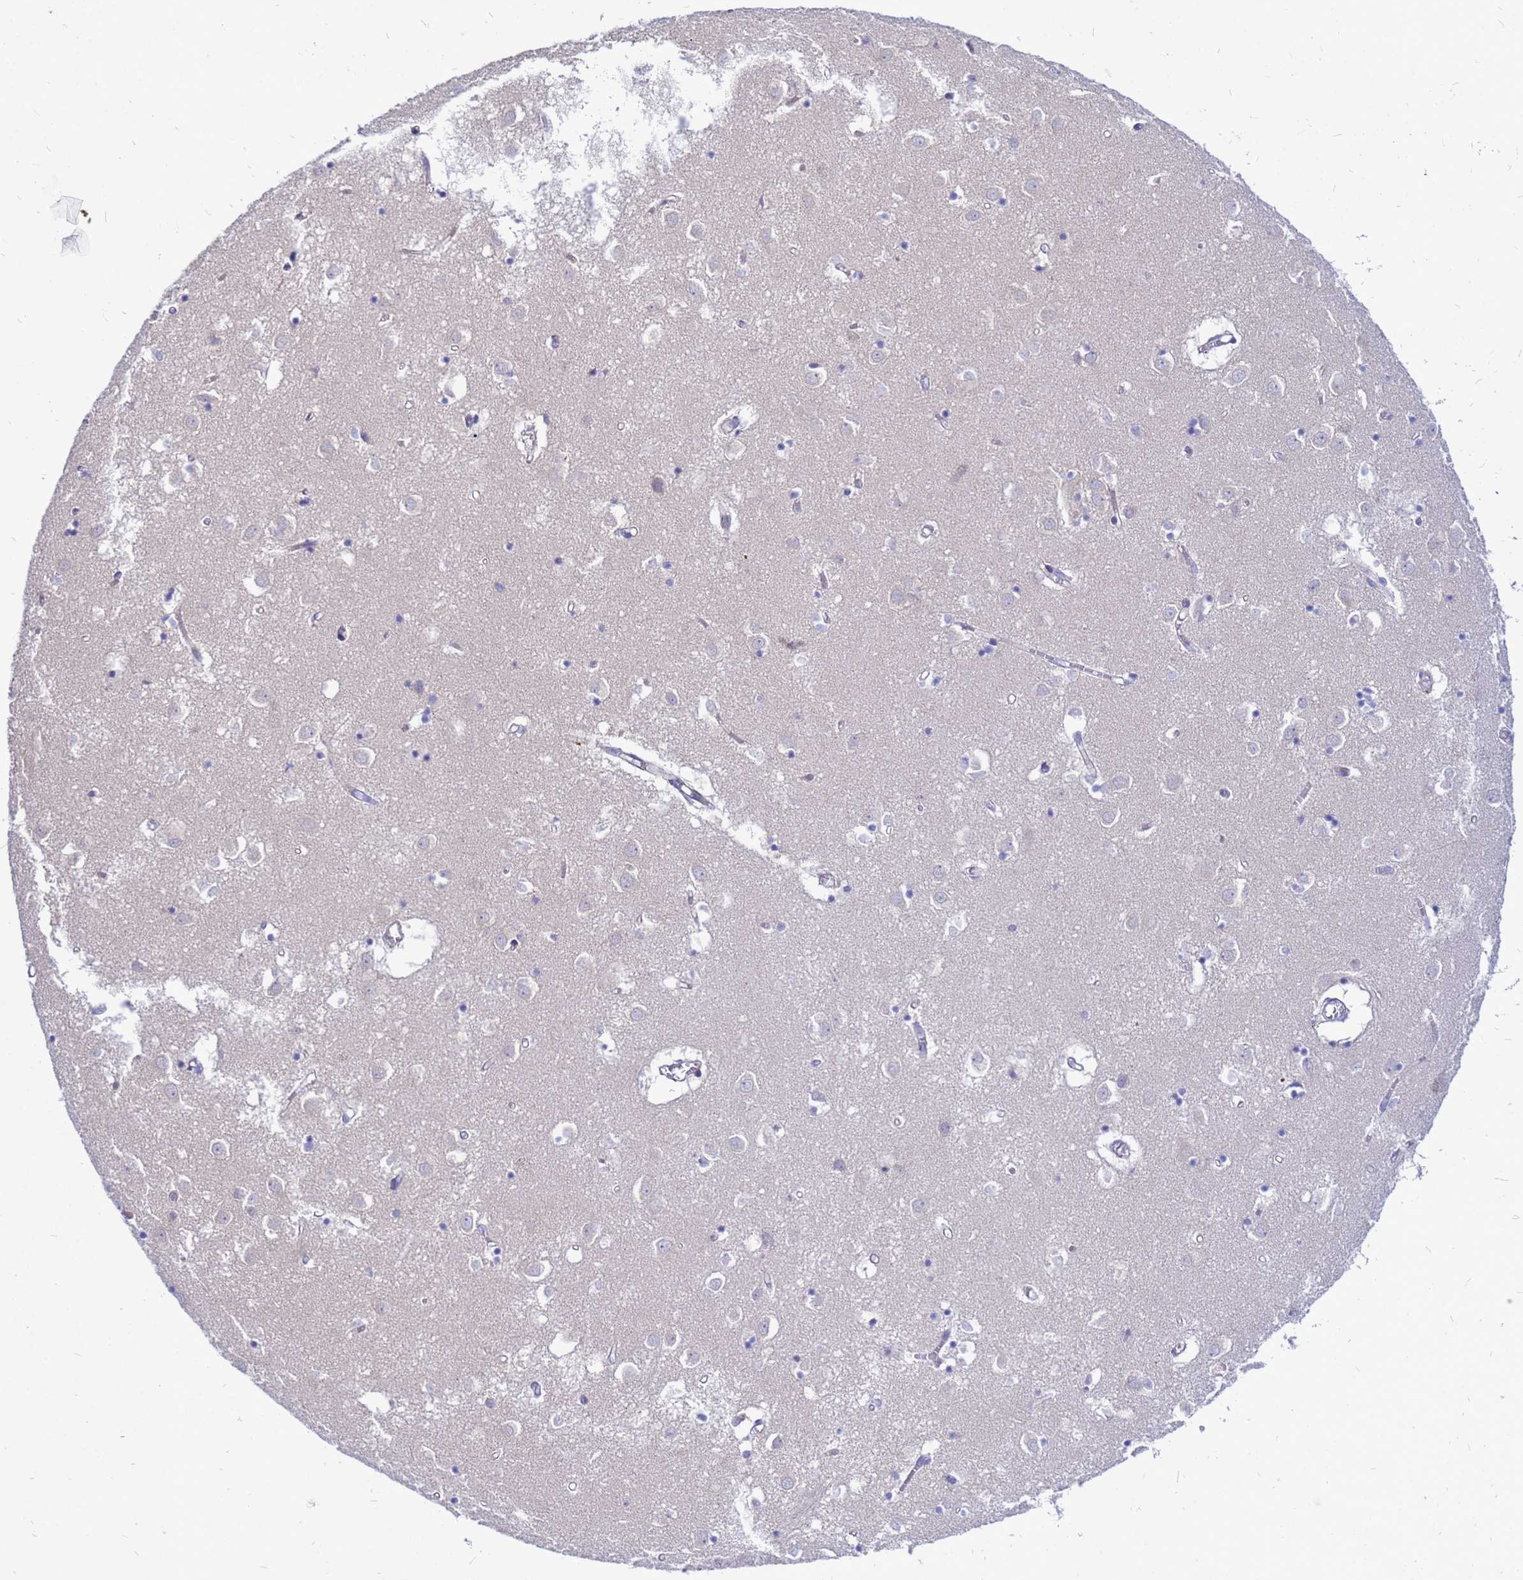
{"staining": {"intensity": "weak", "quantity": "<25%", "location": "cytoplasmic/membranous"}, "tissue": "caudate", "cell_type": "Glial cells", "image_type": "normal", "snomed": [{"axis": "morphology", "description": "Normal tissue, NOS"}, {"axis": "topography", "description": "Lateral ventricle wall"}], "caption": "Immunohistochemical staining of normal human caudate displays no significant positivity in glial cells.", "gene": "FHIP1A", "patient": {"sex": "male", "age": 70}}